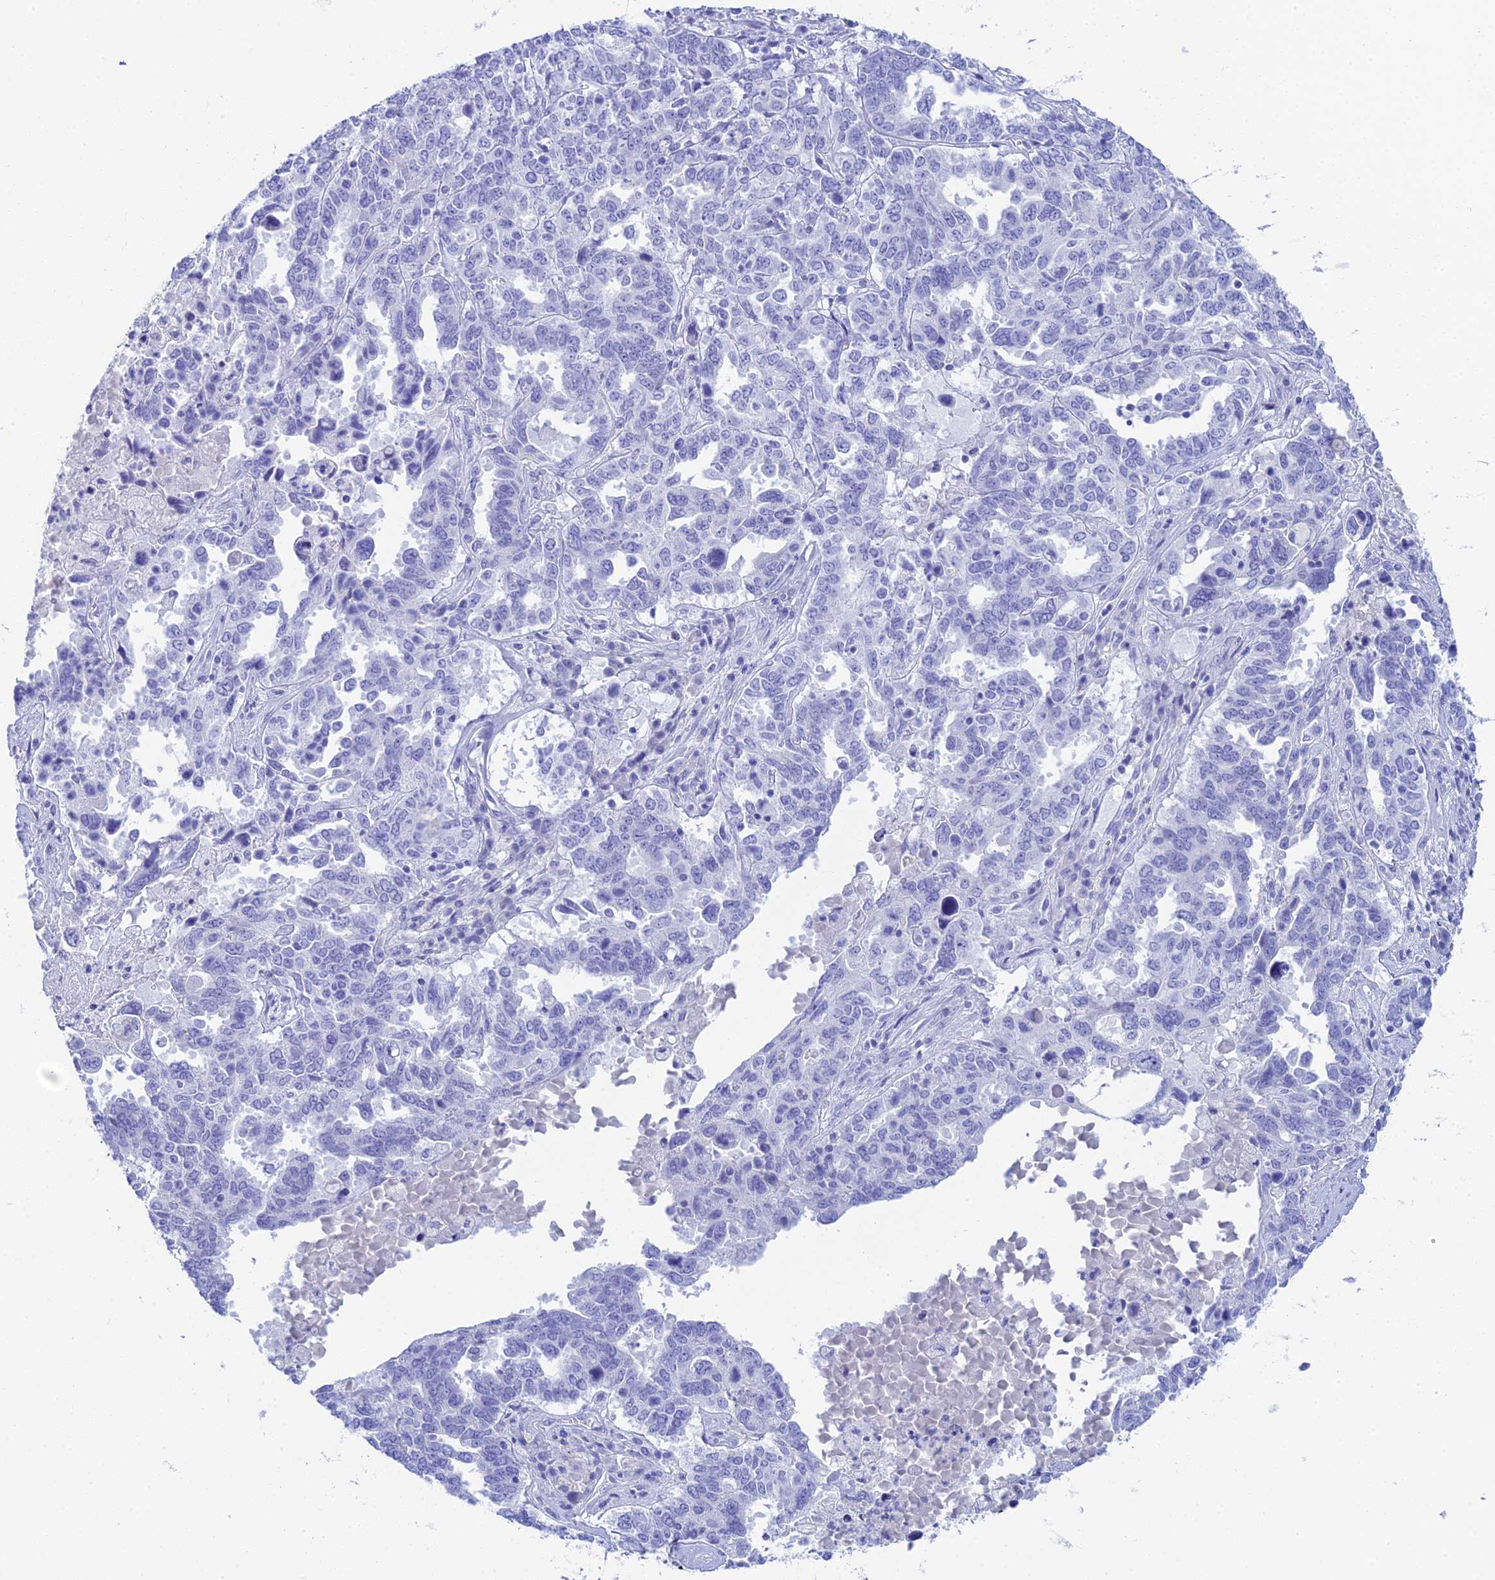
{"staining": {"intensity": "negative", "quantity": "none", "location": "none"}, "tissue": "ovarian cancer", "cell_type": "Tumor cells", "image_type": "cancer", "snomed": [{"axis": "morphology", "description": "Carcinoma, endometroid"}, {"axis": "topography", "description": "Ovary"}], "caption": "The image displays no significant positivity in tumor cells of ovarian endometroid carcinoma.", "gene": "REG1A", "patient": {"sex": "female", "age": 62}}